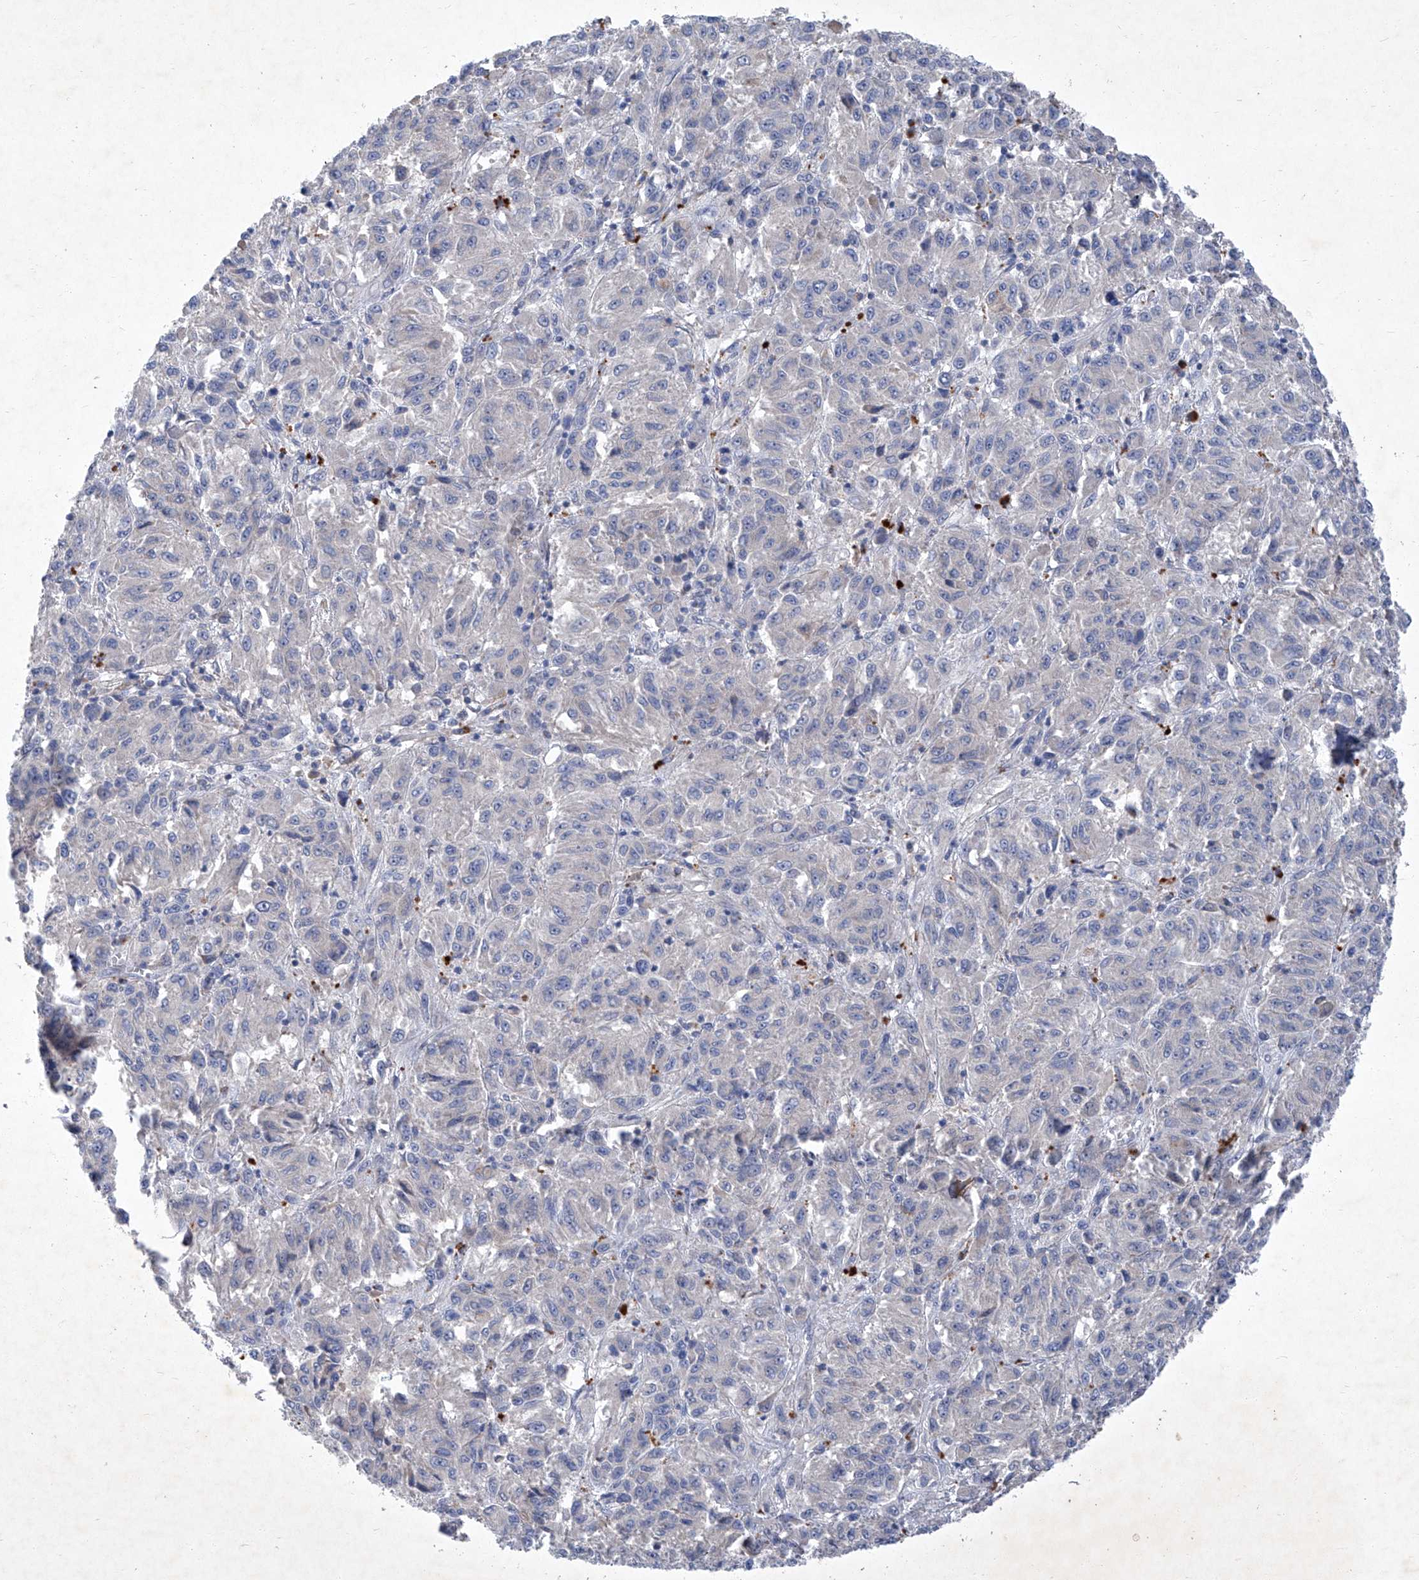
{"staining": {"intensity": "negative", "quantity": "none", "location": "none"}, "tissue": "melanoma", "cell_type": "Tumor cells", "image_type": "cancer", "snomed": [{"axis": "morphology", "description": "Malignant melanoma, Metastatic site"}, {"axis": "topography", "description": "Lung"}], "caption": "Human malignant melanoma (metastatic site) stained for a protein using IHC displays no expression in tumor cells.", "gene": "SBK2", "patient": {"sex": "male", "age": 64}}